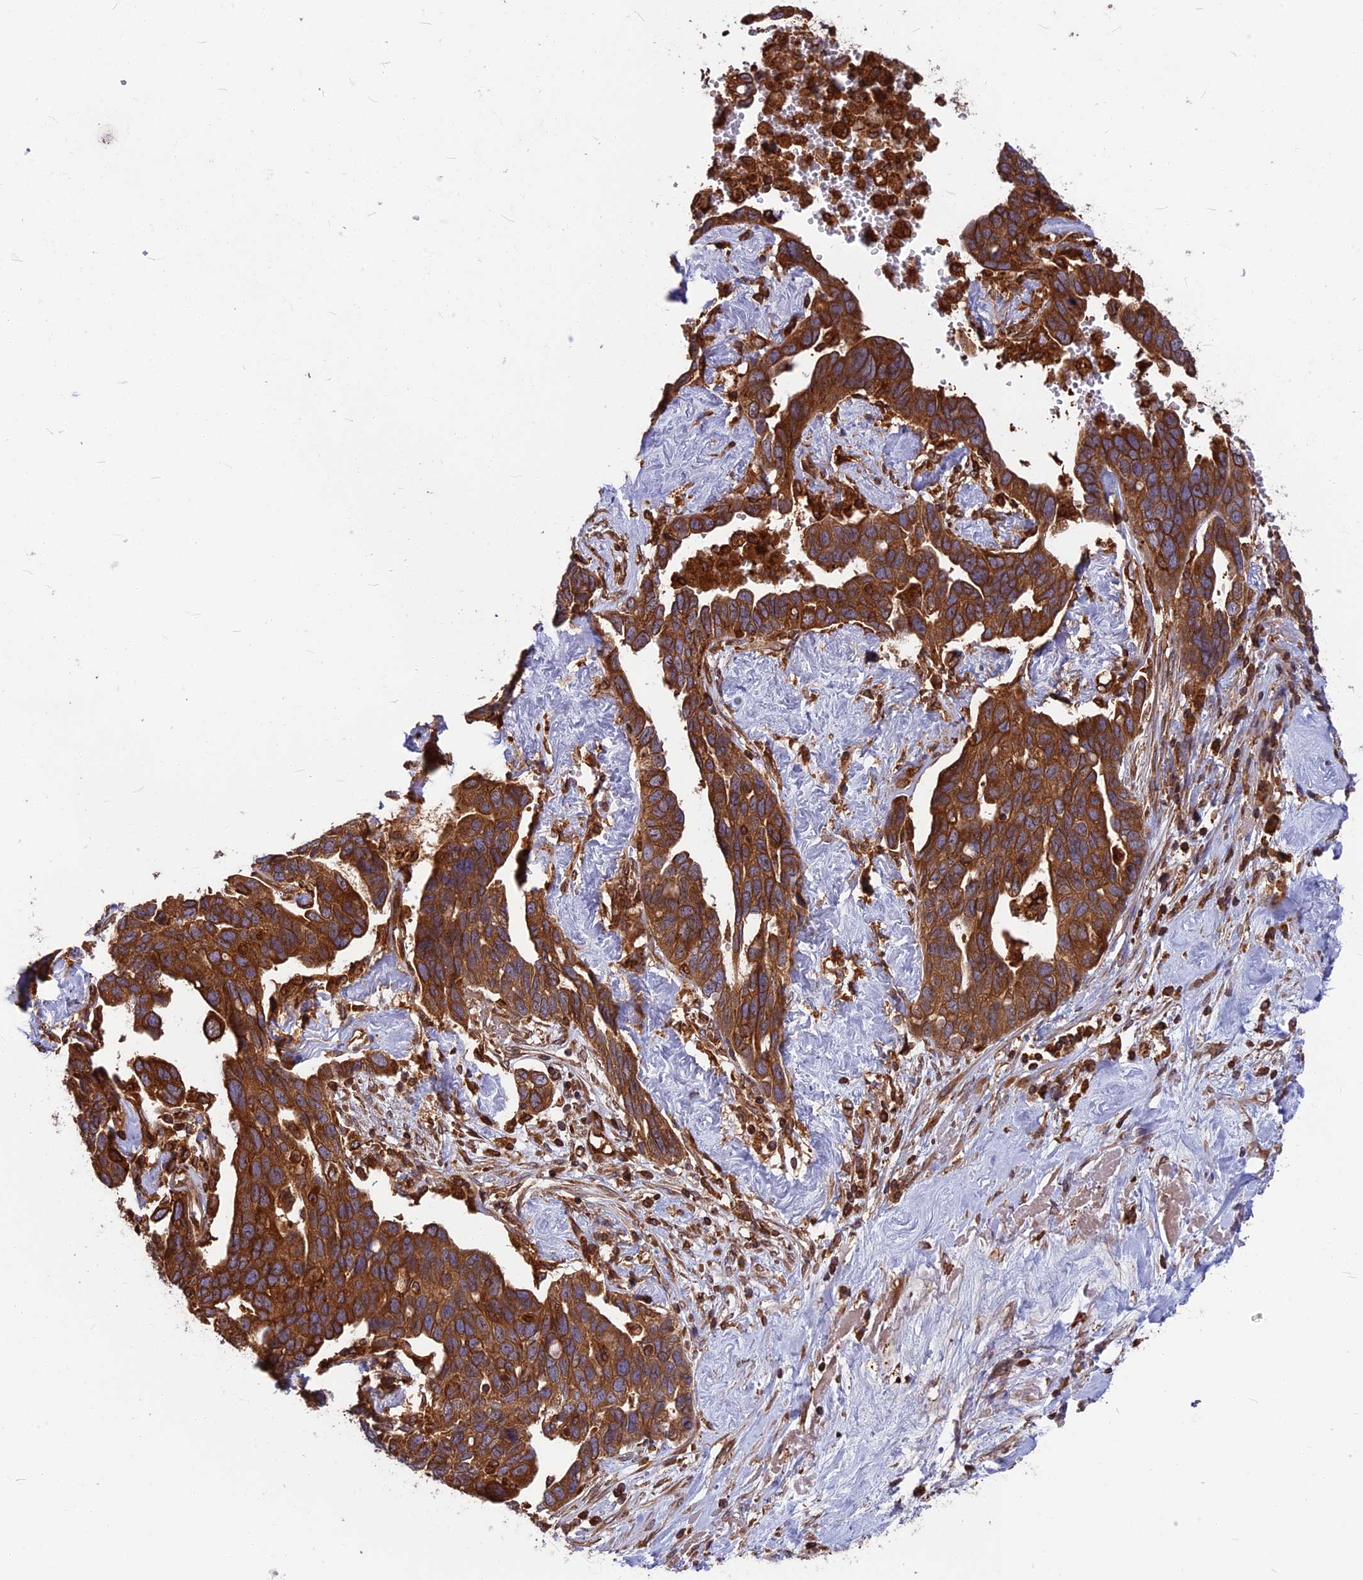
{"staining": {"intensity": "strong", "quantity": ">75%", "location": "cytoplasmic/membranous"}, "tissue": "ovarian cancer", "cell_type": "Tumor cells", "image_type": "cancer", "snomed": [{"axis": "morphology", "description": "Cystadenocarcinoma, serous, NOS"}, {"axis": "topography", "description": "Ovary"}], "caption": "This photomicrograph exhibits immunohistochemistry (IHC) staining of ovarian cancer, with high strong cytoplasmic/membranous expression in approximately >75% of tumor cells.", "gene": "WDR1", "patient": {"sex": "female", "age": 54}}